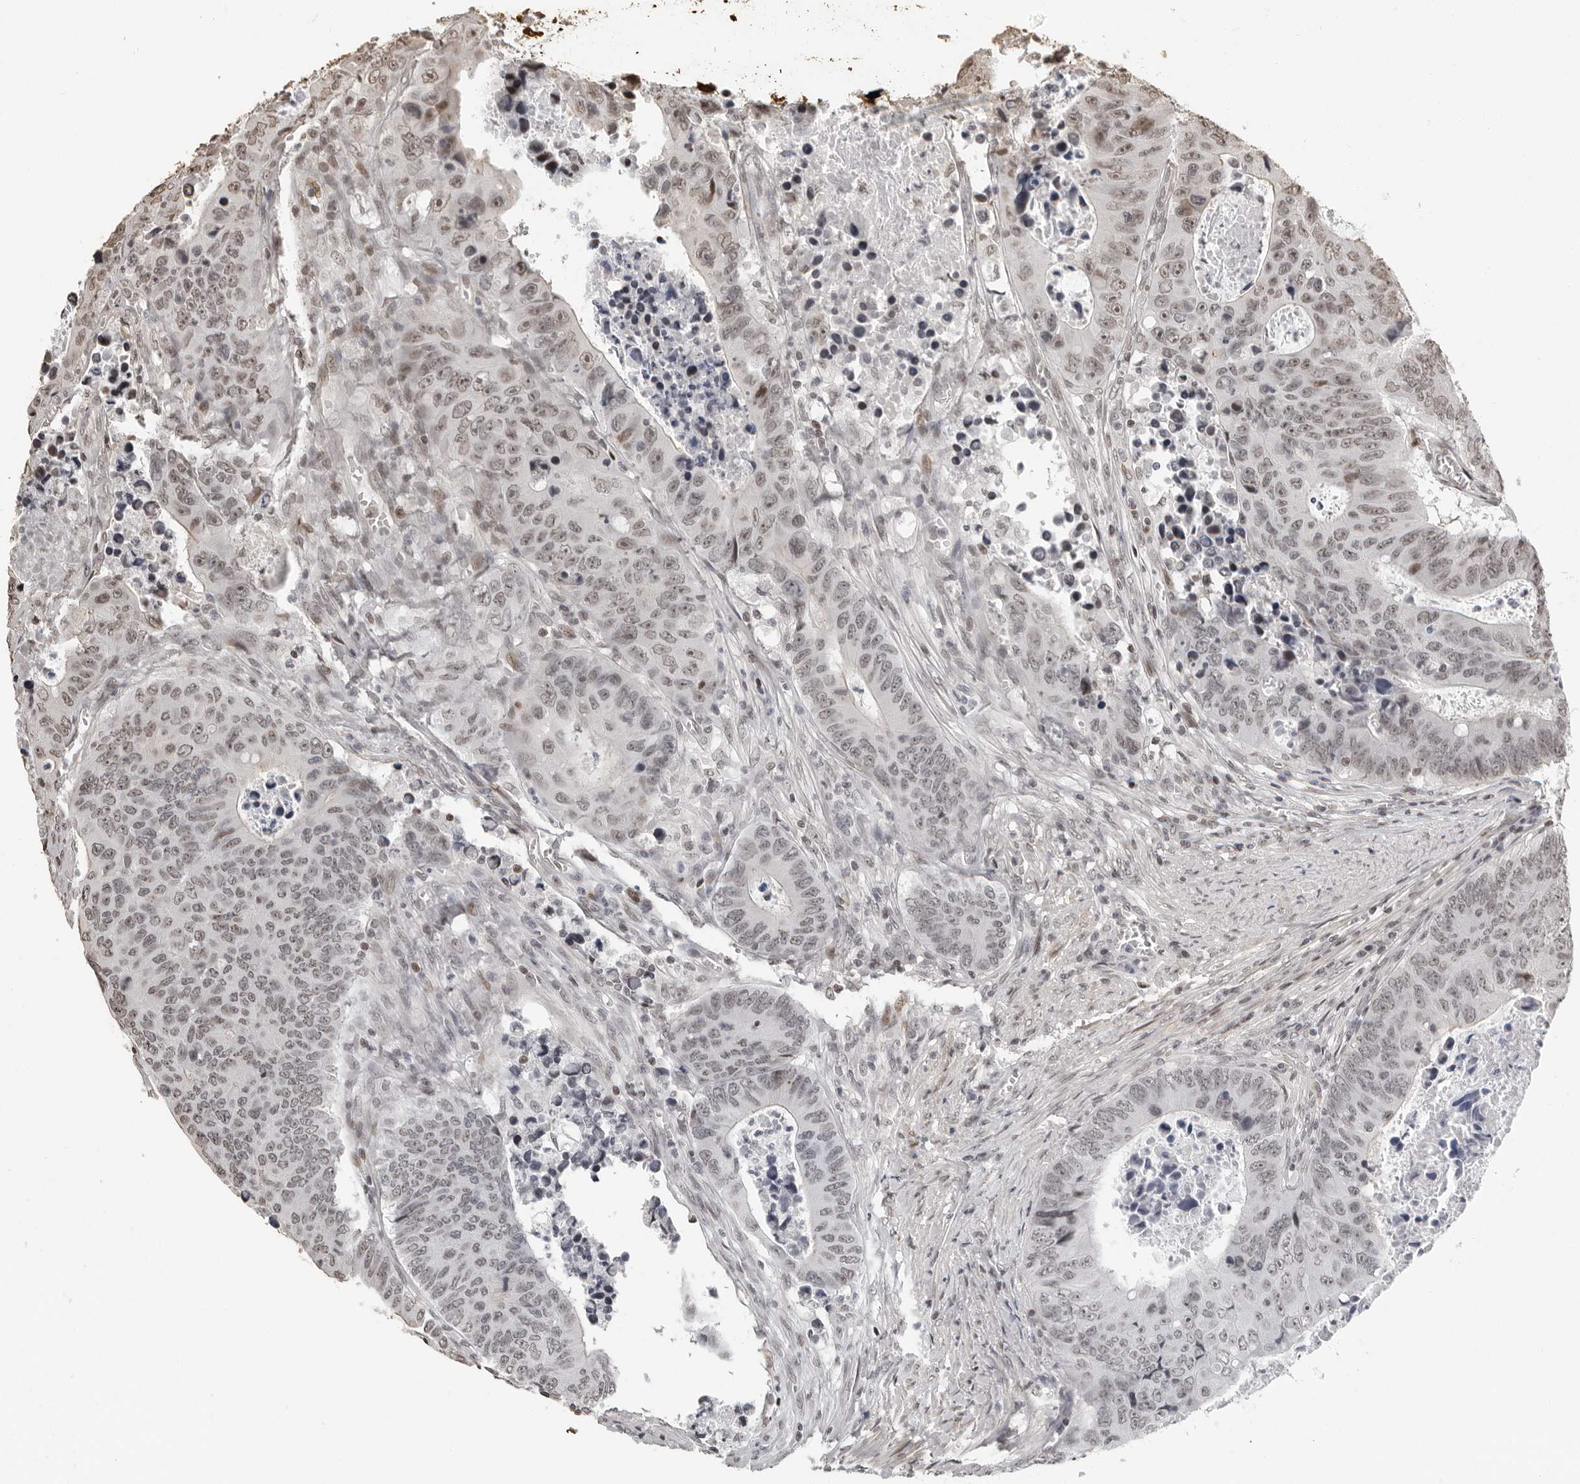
{"staining": {"intensity": "weak", "quantity": "25%-75%", "location": "nuclear"}, "tissue": "colorectal cancer", "cell_type": "Tumor cells", "image_type": "cancer", "snomed": [{"axis": "morphology", "description": "Adenocarcinoma, NOS"}, {"axis": "topography", "description": "Colon"}], "caption": "Immunohistochemical staining of colorectal cancer shows low levels of weak nuclear staining in approximately 25%-75% of tumor cells.", "gene": "ORC1", "patient": {"sex": "male", "age": 87}}